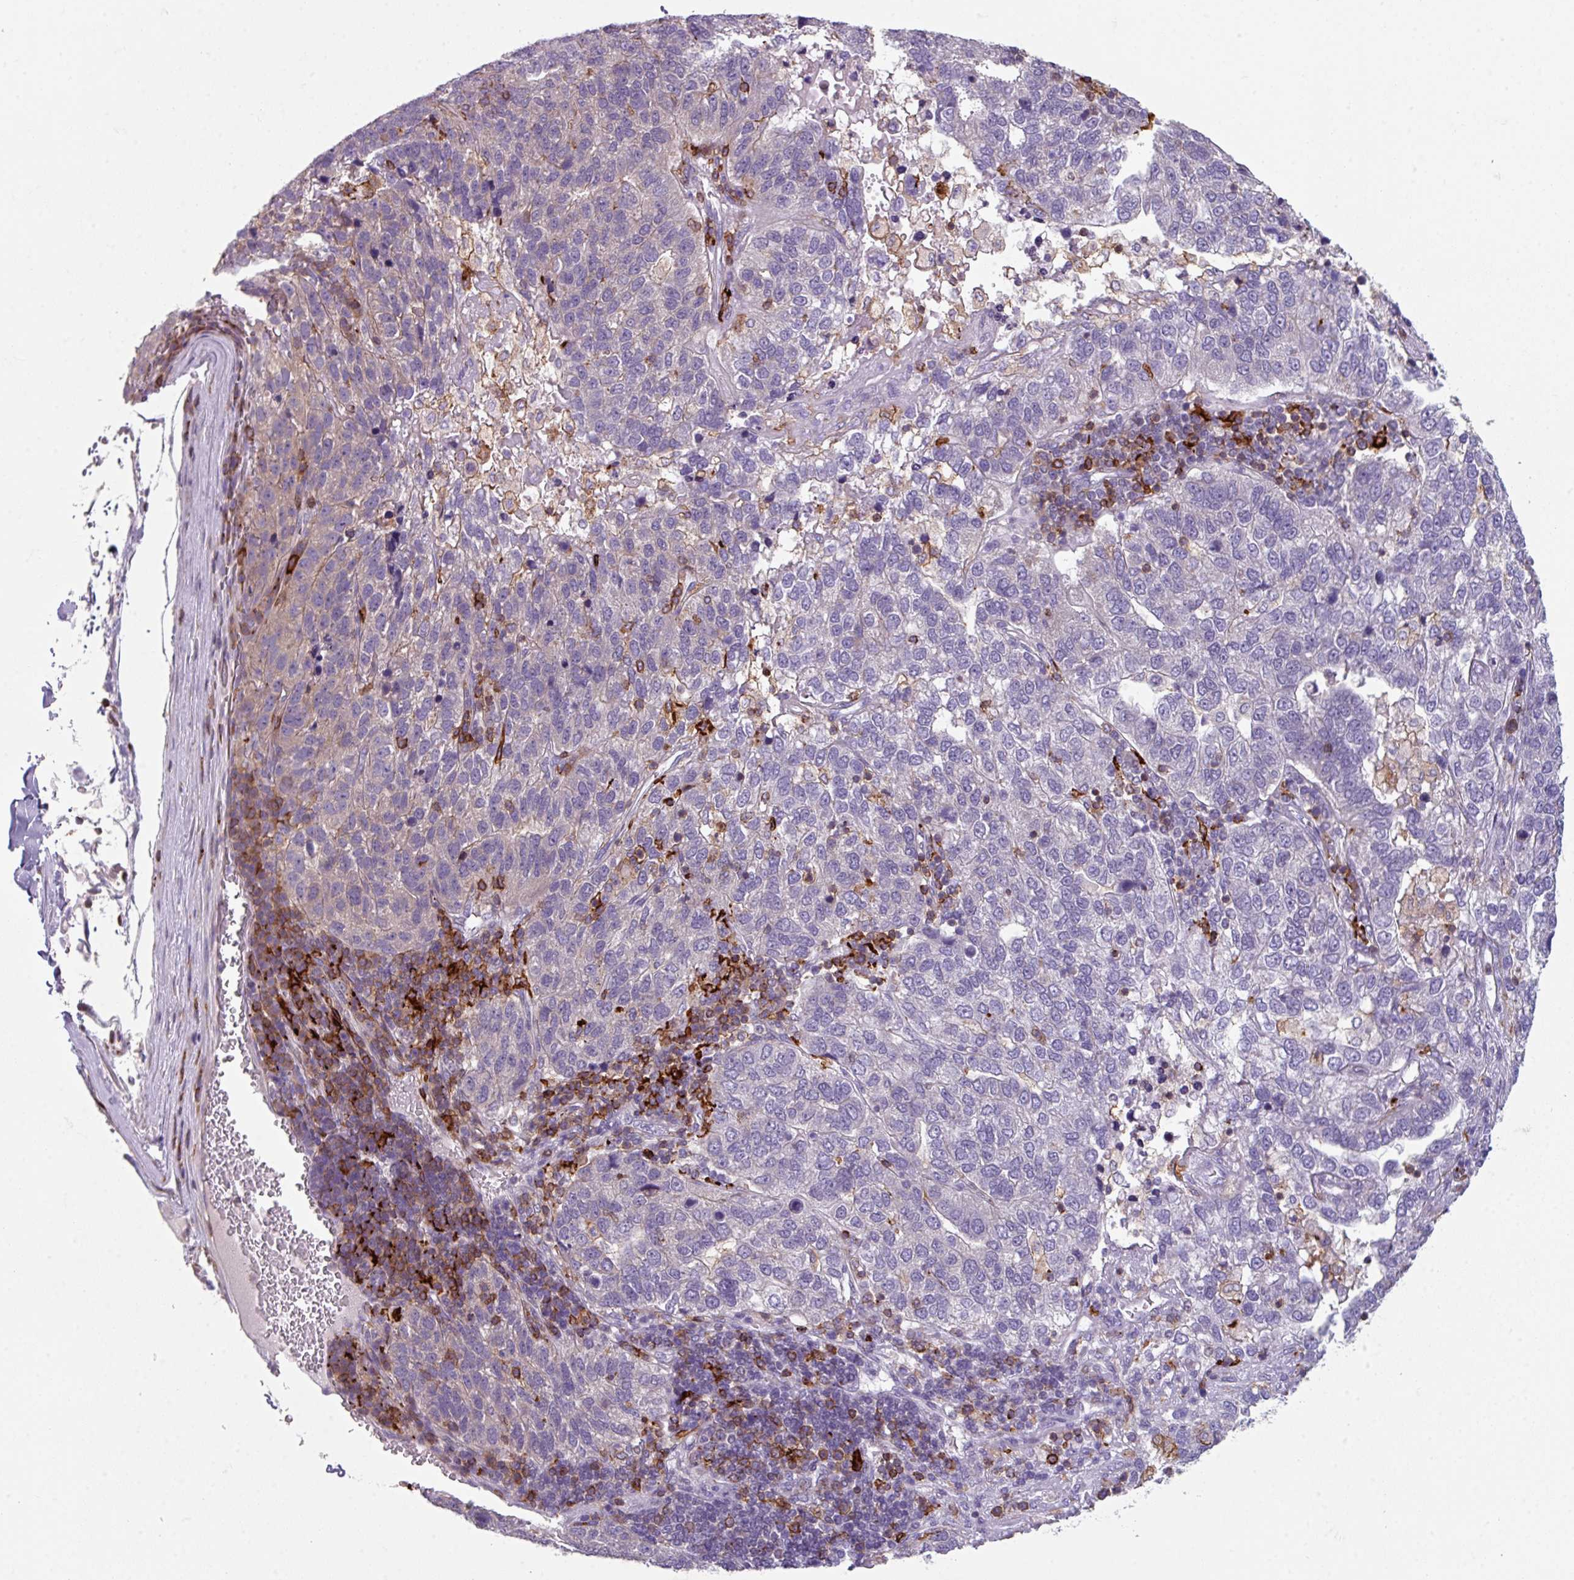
{"staining": {"intensity": "negative", "quantity": "none", "location": "none"}, "tissue": "pancreatic cancer", "cell_type": "Tumor cells", "image_type": "cancer", "snomed": [{"axis": "morphology", "description": "Adenocarcinoma, NOS"}, {"axis": "topography", "description": "Pancreas"}], "caption": "The immunohistochemistry (IHC) micrograph has no significant expression in tumor cells of pancreatic cancer (adenocarcinoma) tissue.", "gene": "NEDD9", "patient": {"sex": "female", "age": 61}}